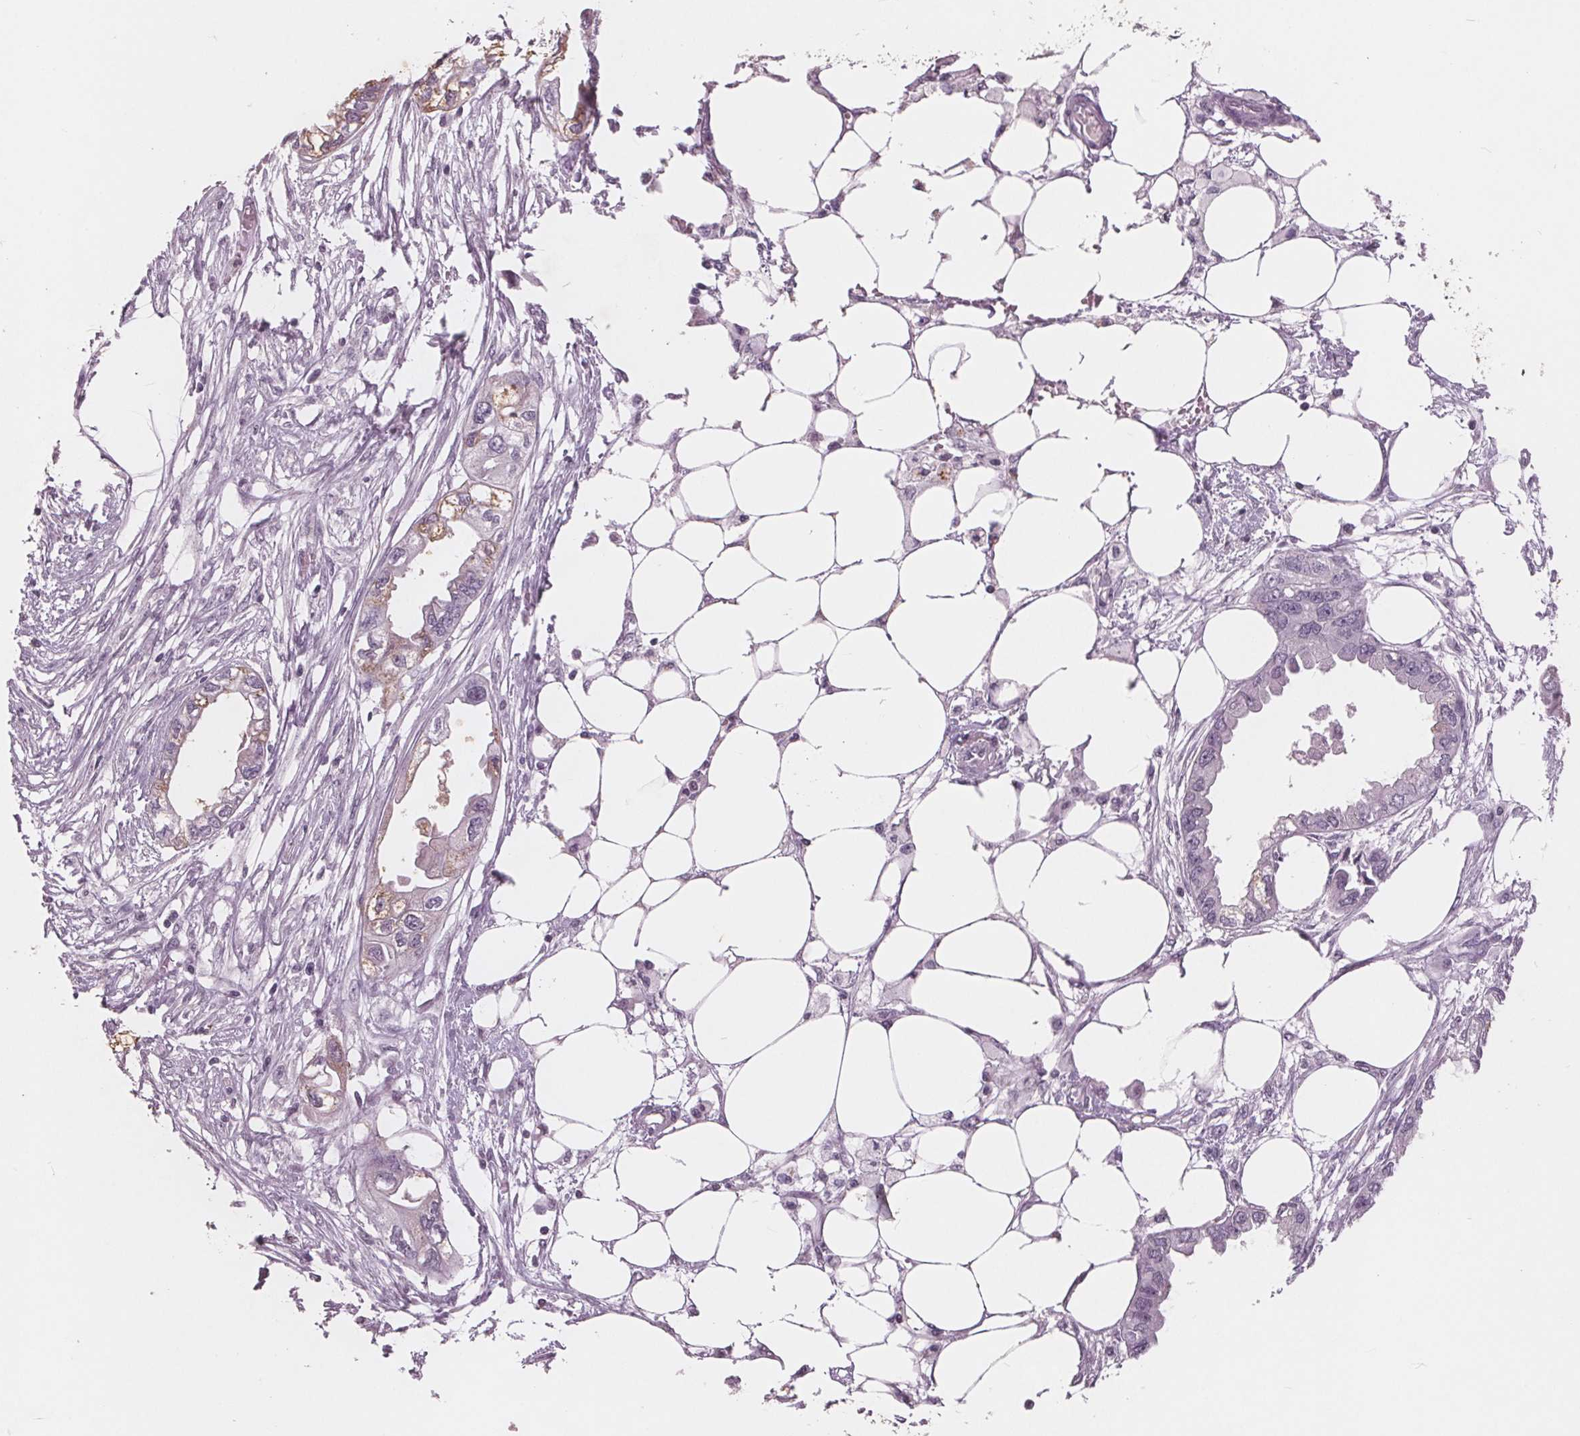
{"staining": {"intensity": "weak", "quantity": "<25%", "location": "cytoplasmic/membranous"}, "tissue": "endometrial cancer", "cell_type": "Tumor cells", "image_type": "cancer", "snomed": [{"axis": "morphology", "description": "Adenocarcinoma, NOS"}, {"axis": "morphology", "description": "Adenocarcinoma, metastatic, NOS"}, {"axis": "topography", "description": "Adipose tissue"}, {"axis": "topography", "description": "Endometrium"}], "caption": "The image demonstrates no significant positivity in tumor cells of endometrial cancer.", "gene": "PTPN14", "patient": {"sex": "female", "age": 67}}